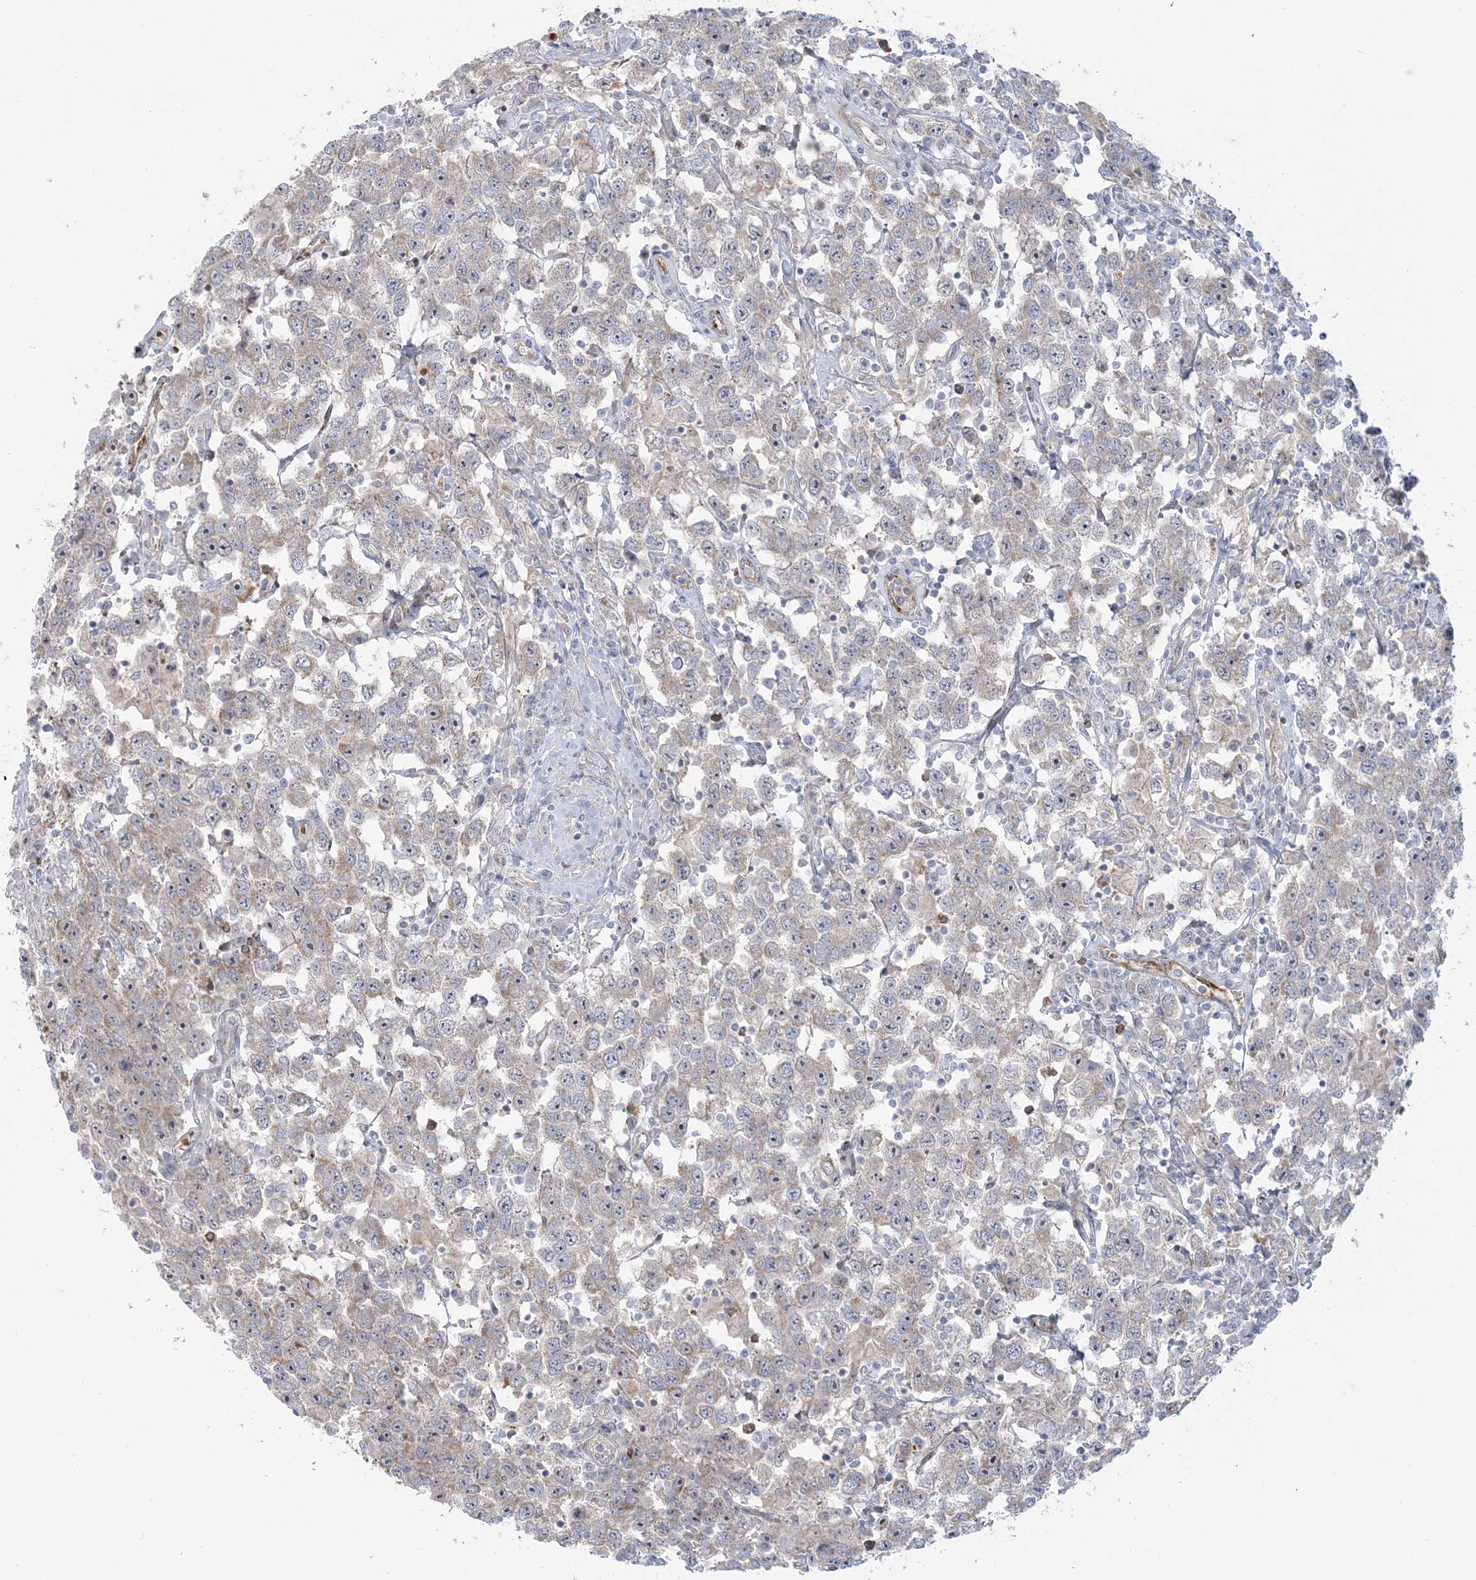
{"staining": {"intensity": "weak", "quantity": "<25%", "location": "cytoplasmic/membranous,nuclear"}, "tissue": "testis cancer", "cell_type": "Tumor cells", "image_type": "cancer", "snomed": [{"axis": "morphology", "description": "Seminoma, NOS"}, {"axis": "topography", "description": "Testis"}], "caption": "Tumor cells show no significant protein positivity in testis cancer.", "gene": "NUDT9", "patient": {"sex": "male", "age": 41}}